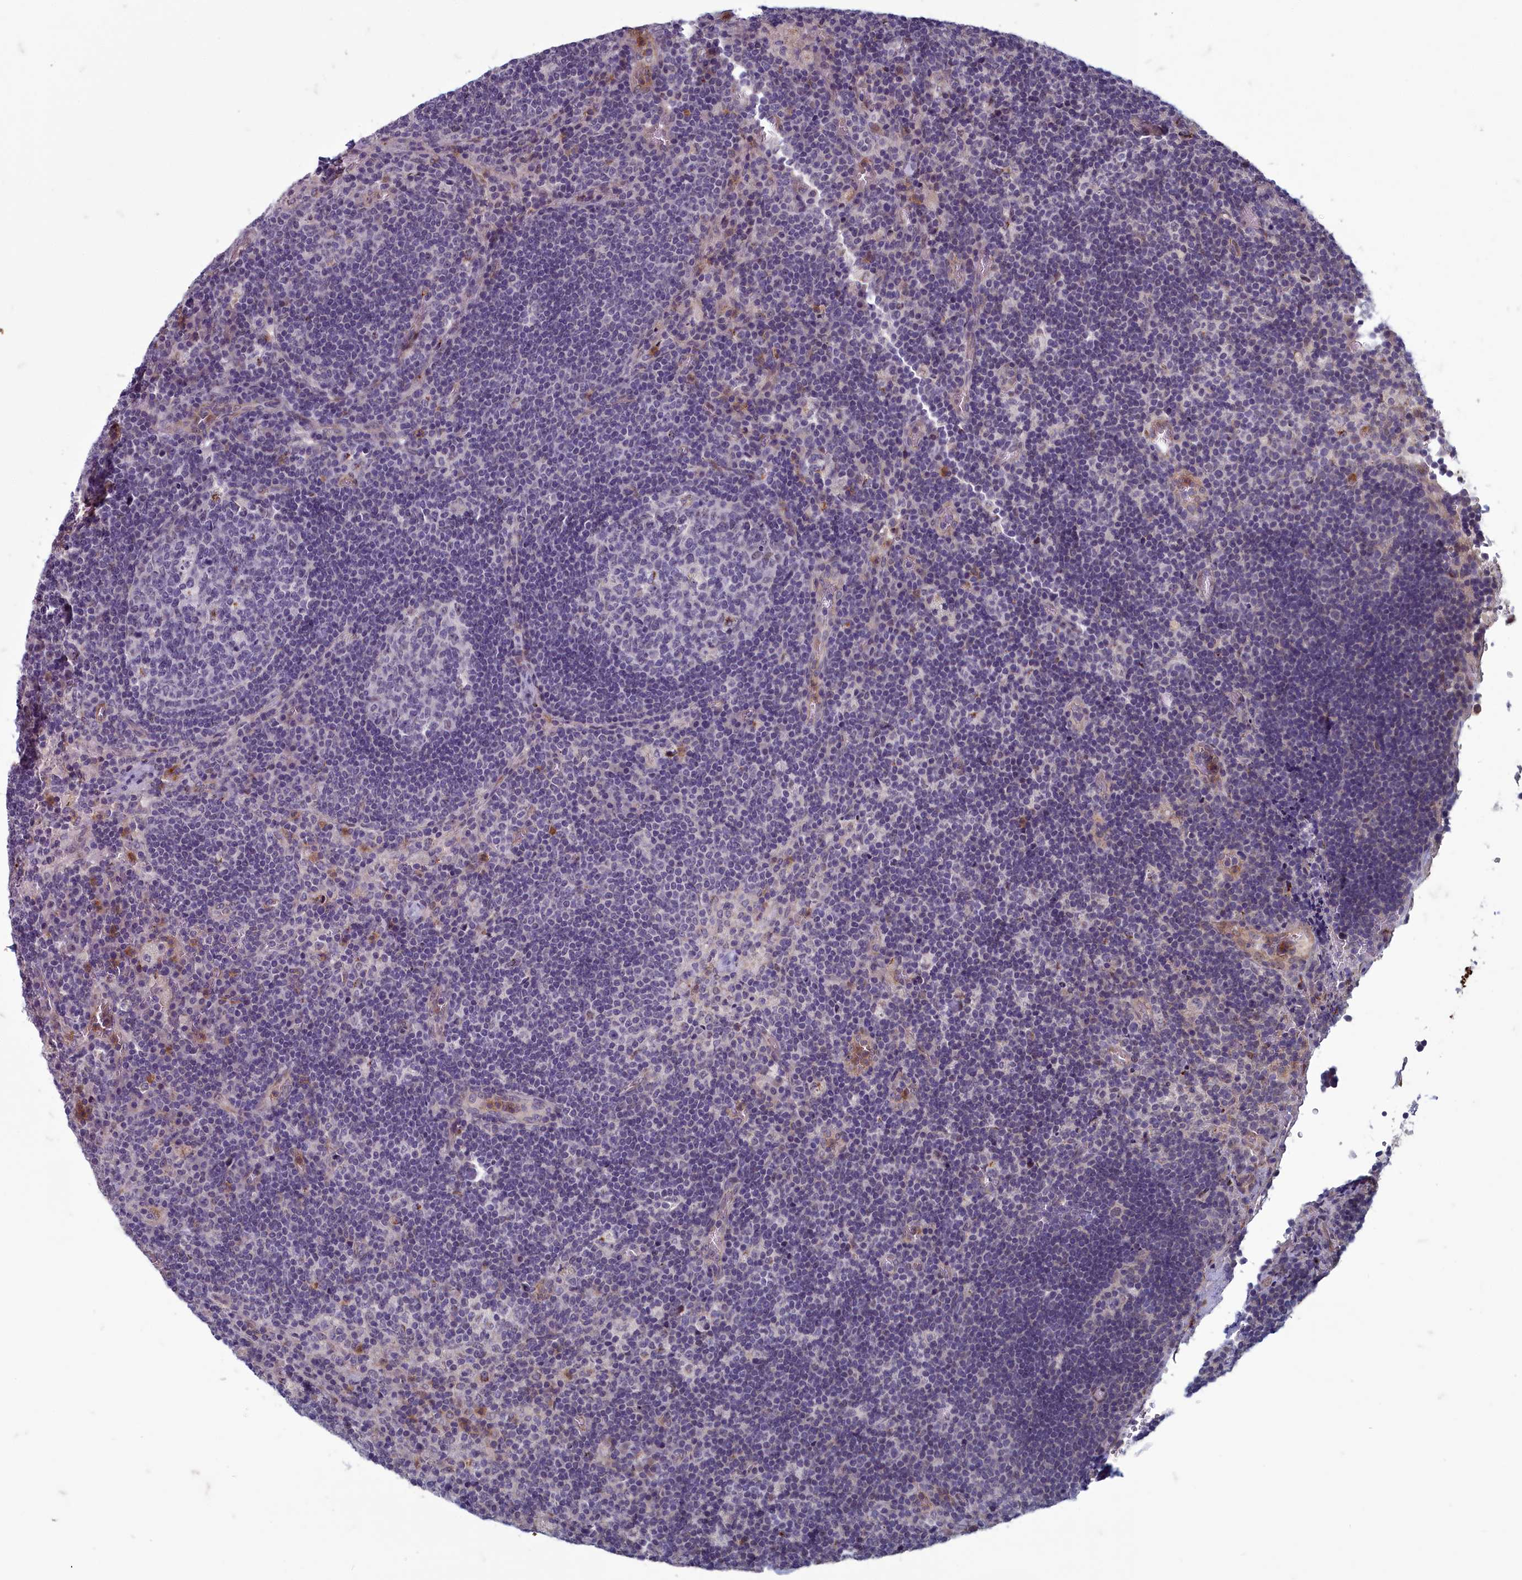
{"staining": {"intensity": "negative", "quantity": "none", "location": "none"}, "tissue": "lymph node", "cell_type": "Germinal center cells", "image_type": "normal", "snomed": [{"axis": "morphology", "description": "Normal tissue, NOS"}, {"axis": "topography", "description": "Lymph node"}], "caption": "Immunohistochemical staining of benign lymph node shows no significant staining in germinal center cells. (Stains: DAB IHC with hematoxylin counter stain, Microscopy: brightfield microscopy at high magnification).", "gene": "ZNF626", "patient": {"sex": "male", "age": 58}}